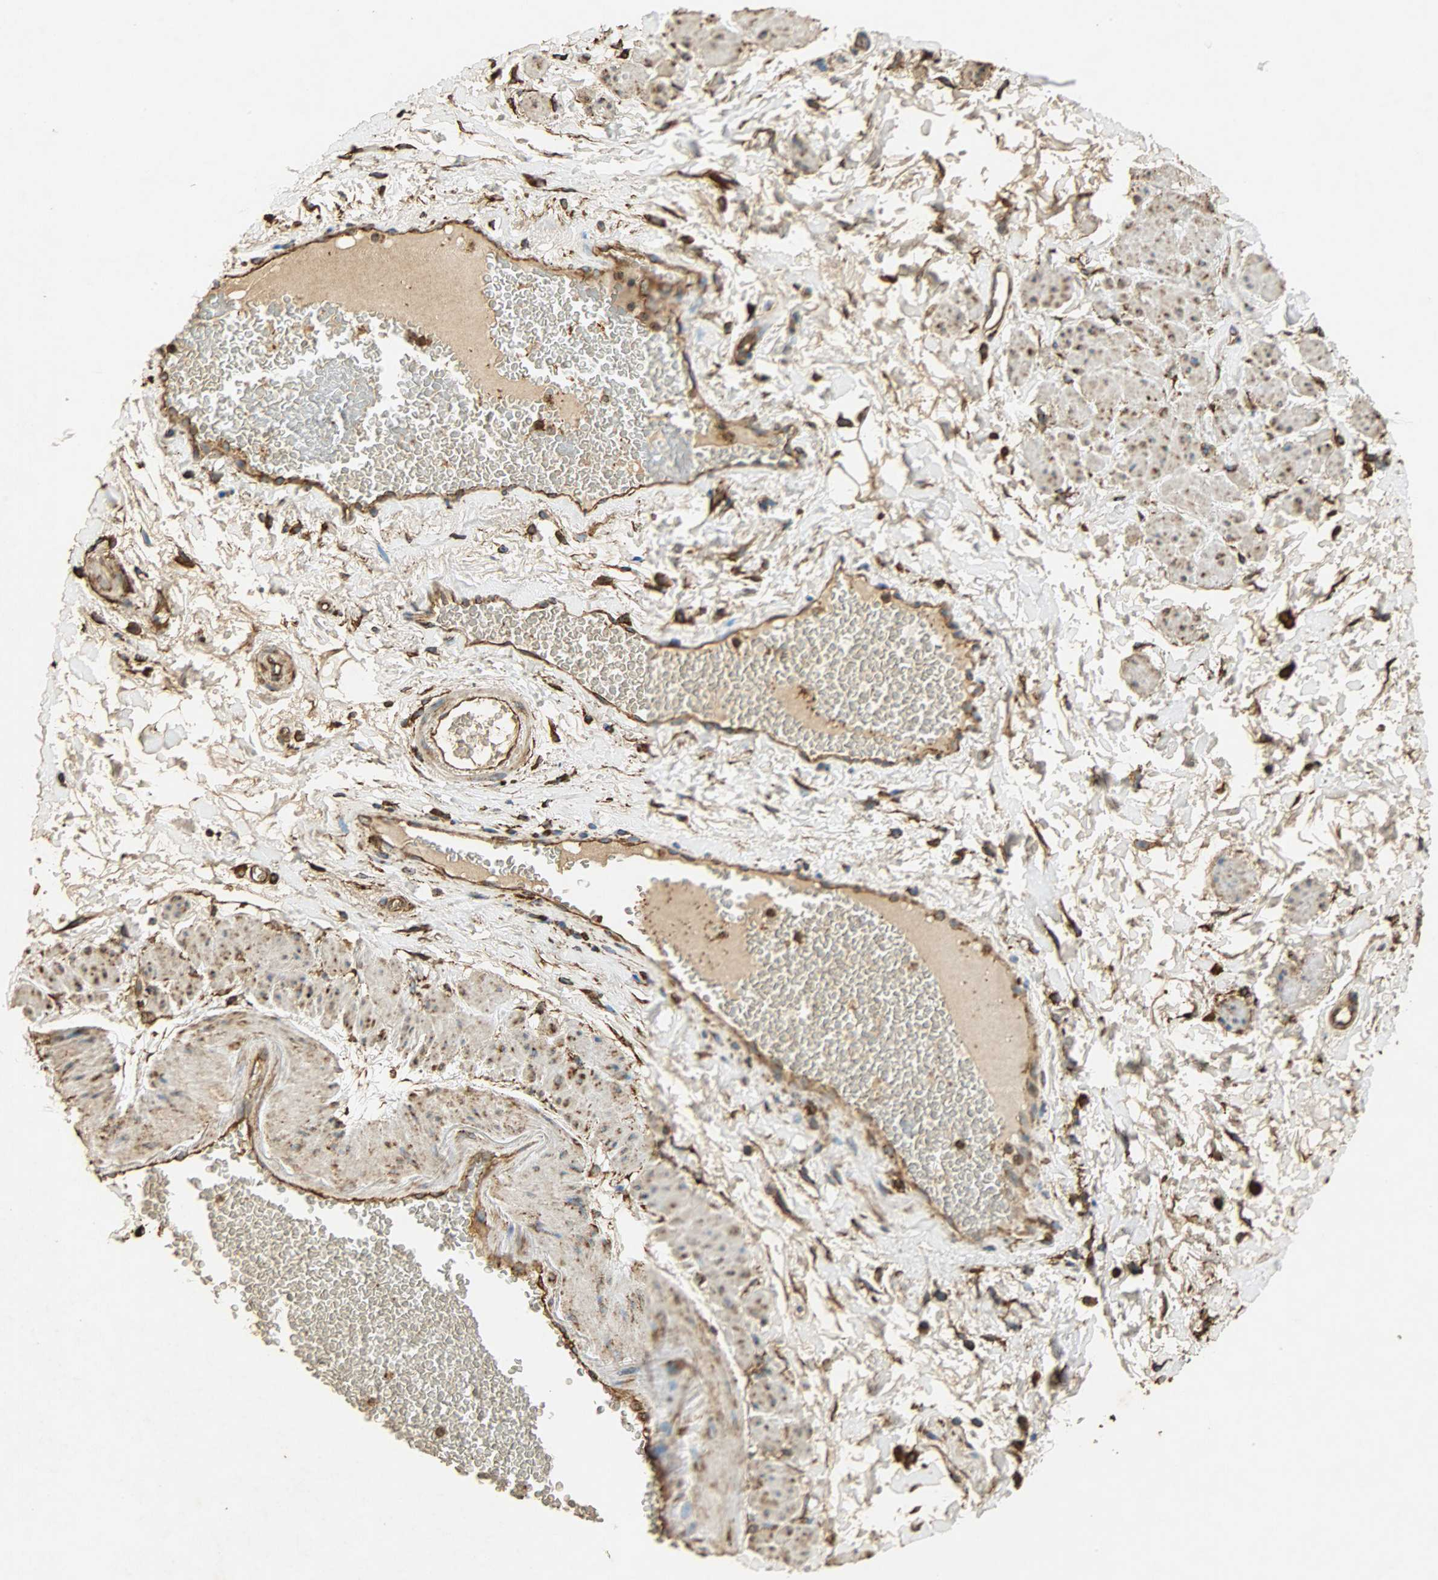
{"staining": {"intensity": "moderate", "quantity": ">75%", "location": "cytoplasmic/membranous"}, "tissue": "adipose tissue", "cell_type": "Adipocytes", "image_type": "normal", "snomed": [{"axis": "morphology", "description": "Normal tissue, NOS"}, {"axis": "topography", "description": "Soft tissue"}, {"axis": "topography", "description": "Peripheral nerve tissue"}], "caption": "Normal adipose tissue demonstrates moderate cytoplasmic/membranous positivity in approximately >75% of adipocytes (brown staining indicates protein expression, while blue staining denotes nuclei)..", "gene": "HSP90B1", "patient": {"sex": "female", "age": 71}}